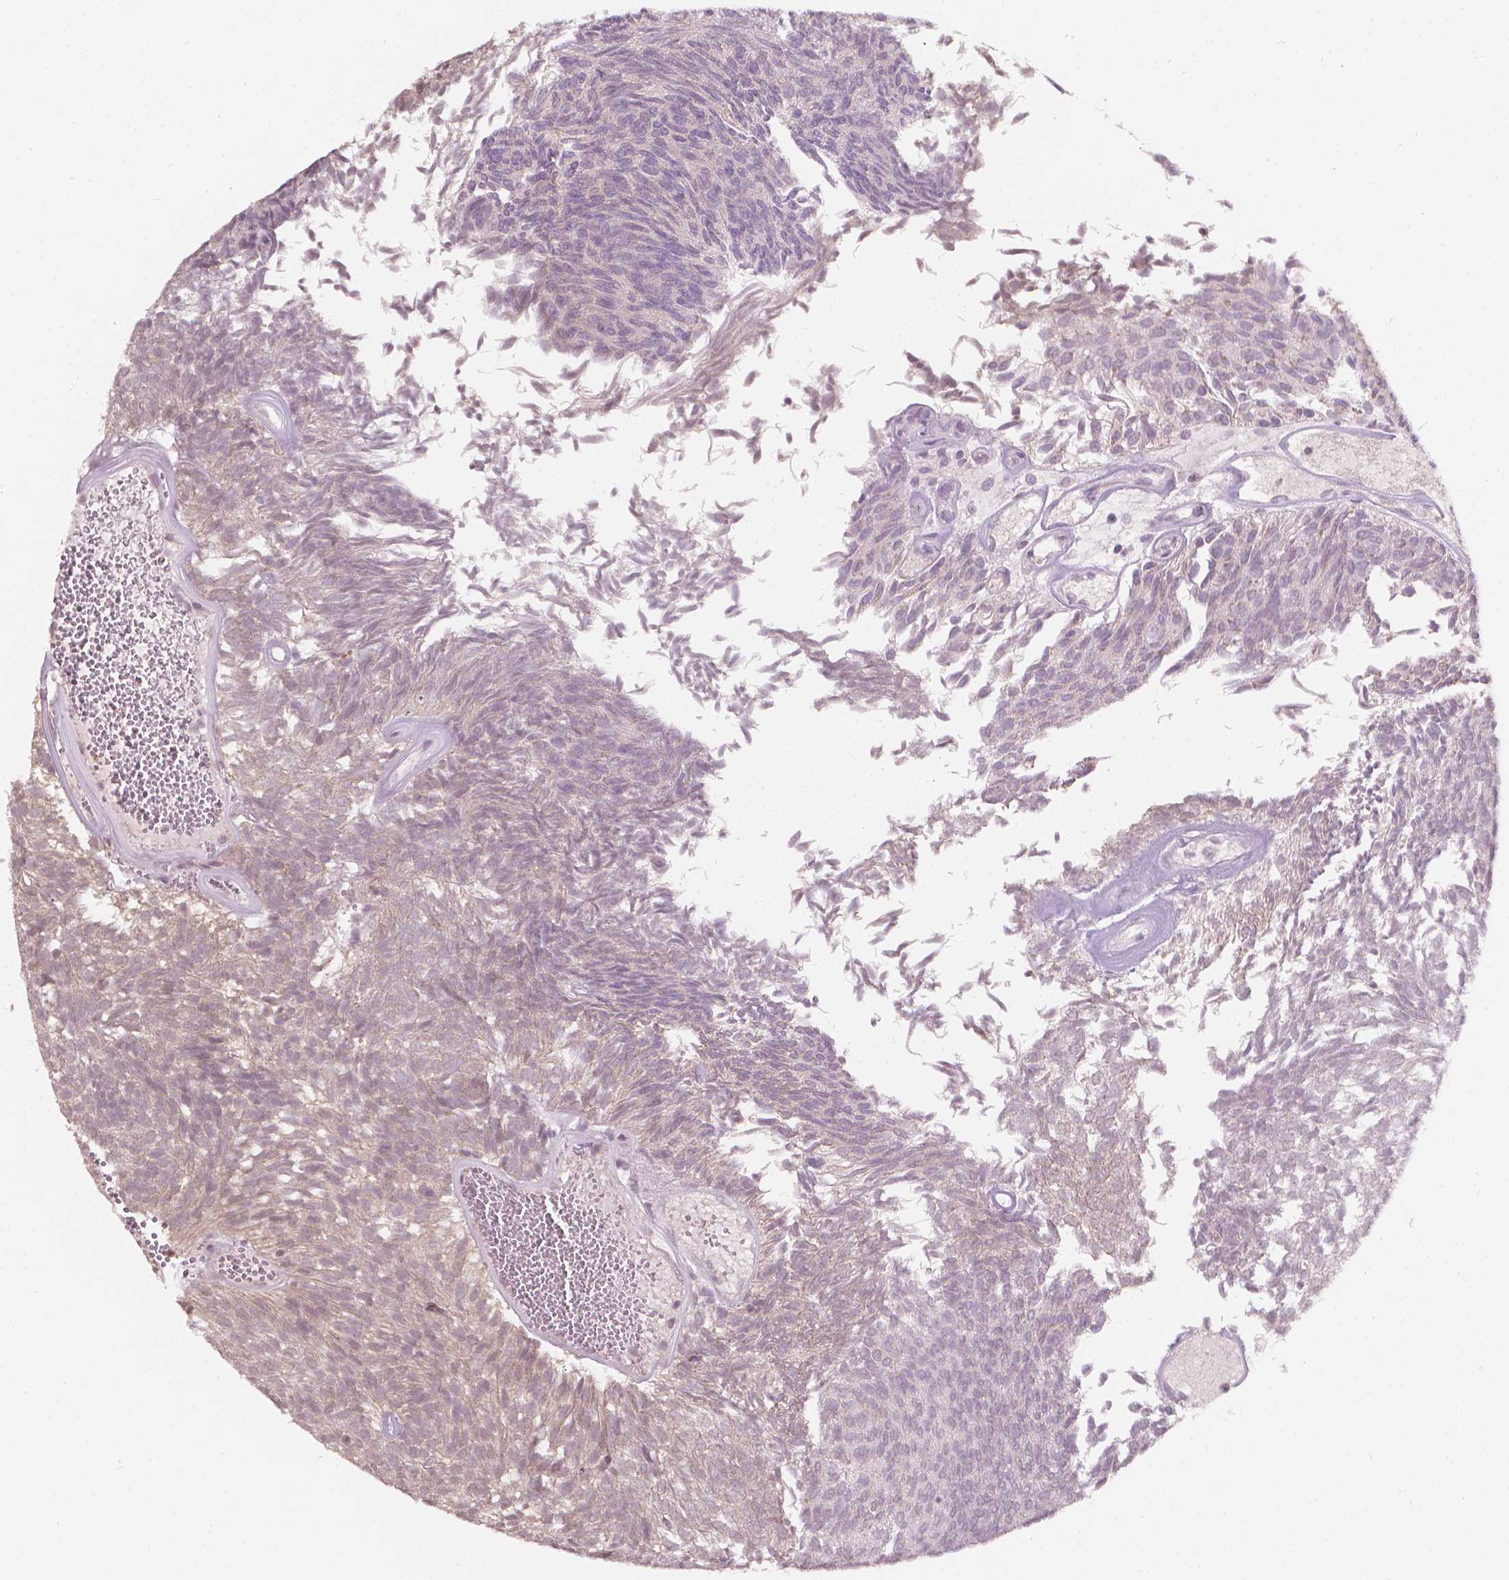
{"staining": {"intensity": "negative", "quantity": "none", "location": "none"}, "tissue": "urothelial cancer", "cell_type": "Tumor cells", "image_type": "cancer", "snomed": [{"axis": "morphology", "description": "Urothelial carcinoma, Low grade"}, {"axis": "topography", "description": "Urinary bladder"}], "caption": "A high-resolution photomicrograph shows IHC staining of low-grade urothelial carcinoma, which exhibits no significant positivity in tumor cells.", "gene": "NOS1AP", "patient": {"sex": "male", "age": 77}}